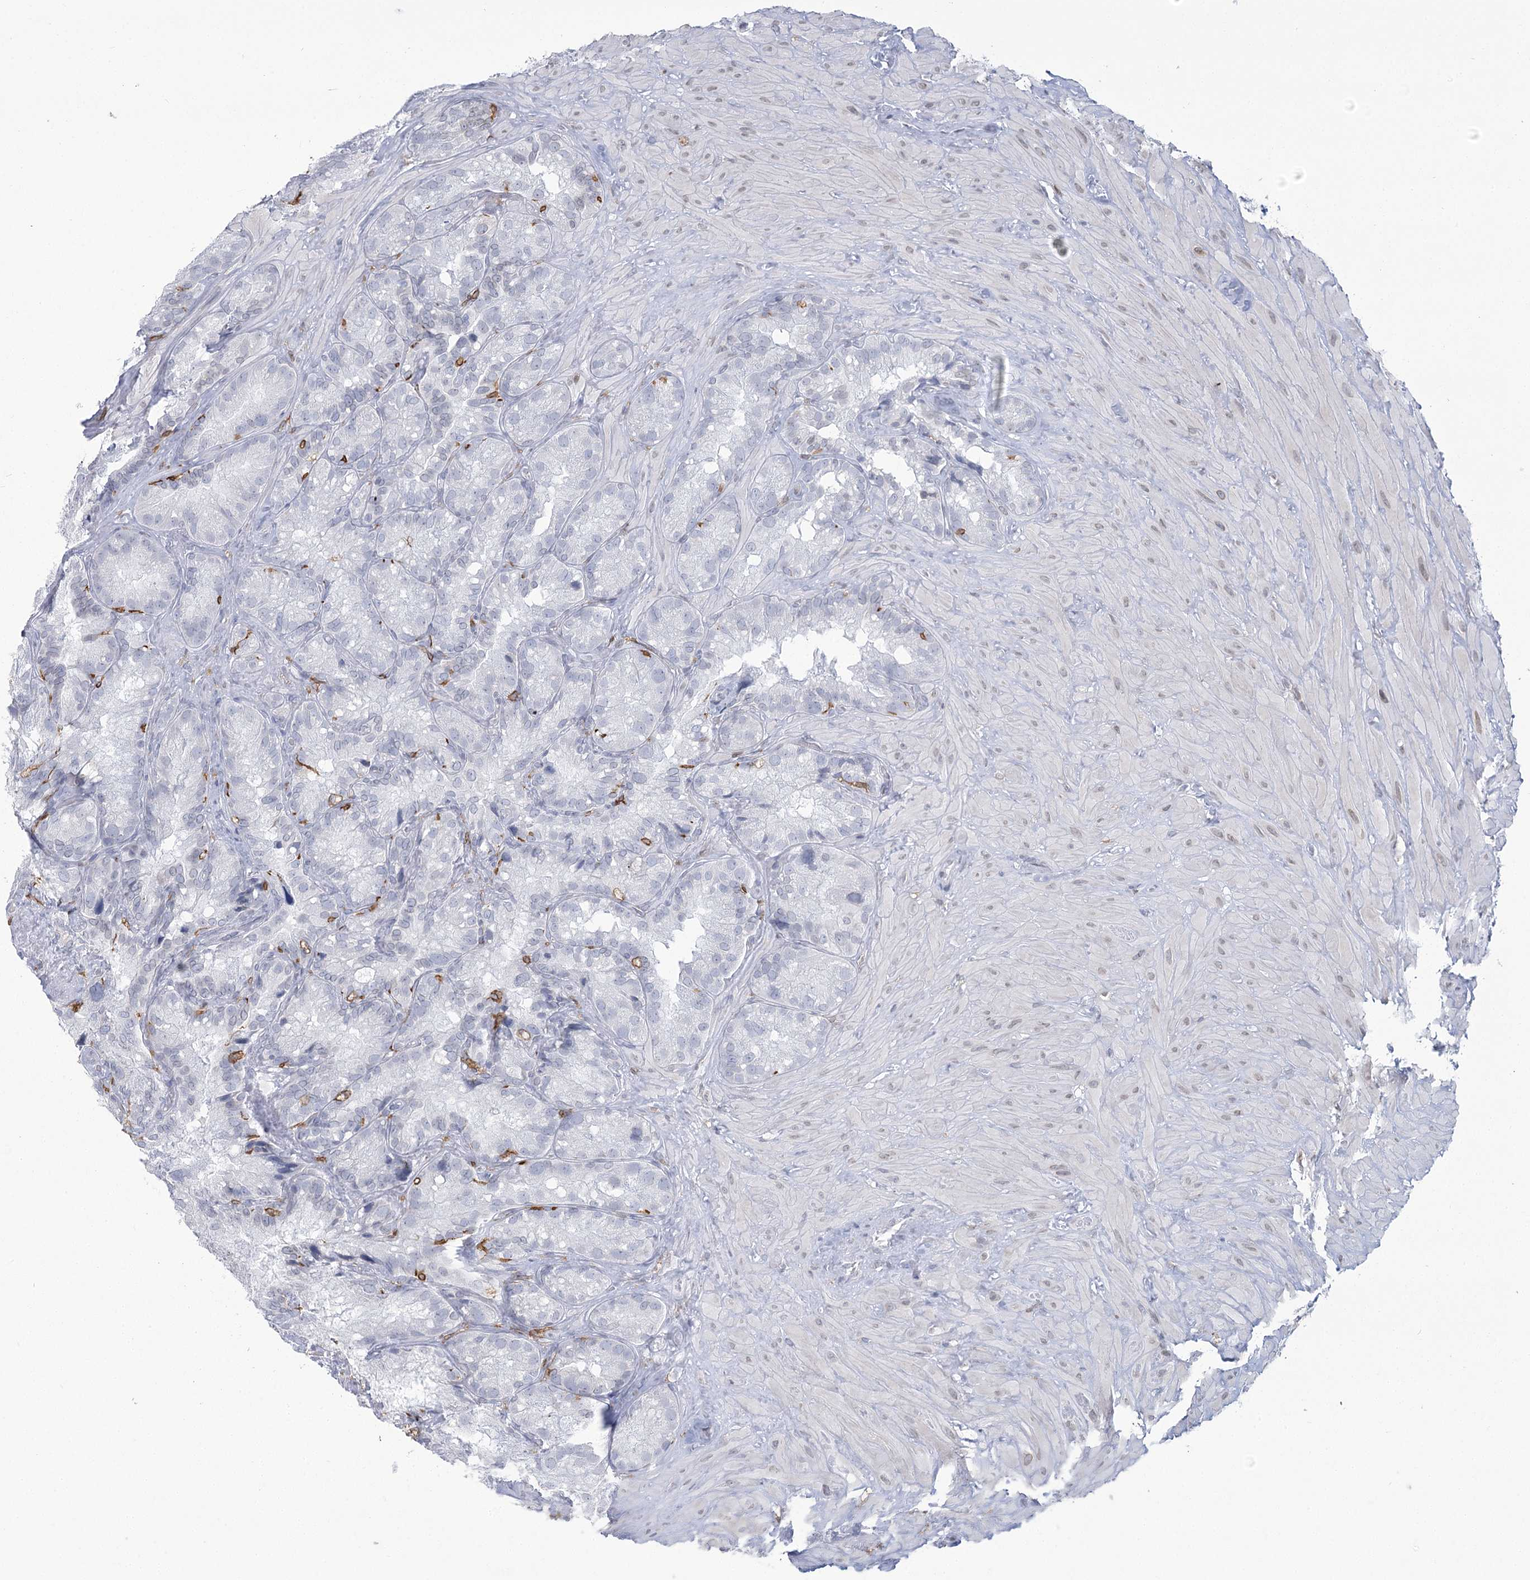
{"staining": {"intensity": "negative", "quantity": "none", "location": "none"}, "tissue": "seminal vesicle", "cell_type": "Glandular cells", "image_type": "normal", "snomed": [{"axis": "morphology", "description": "Normal tissue, NOS"}, {"axis": "topography", "description": "Prostate"}, {"axis": "topography", "description": "Seminal veicle"}], "caption": "Immunohistochemistry of unremarkable seminal vesicle shows no staining in glandular cells.", "gene": "C11orf1", "patient": {"sex": "male", "age": 68}}